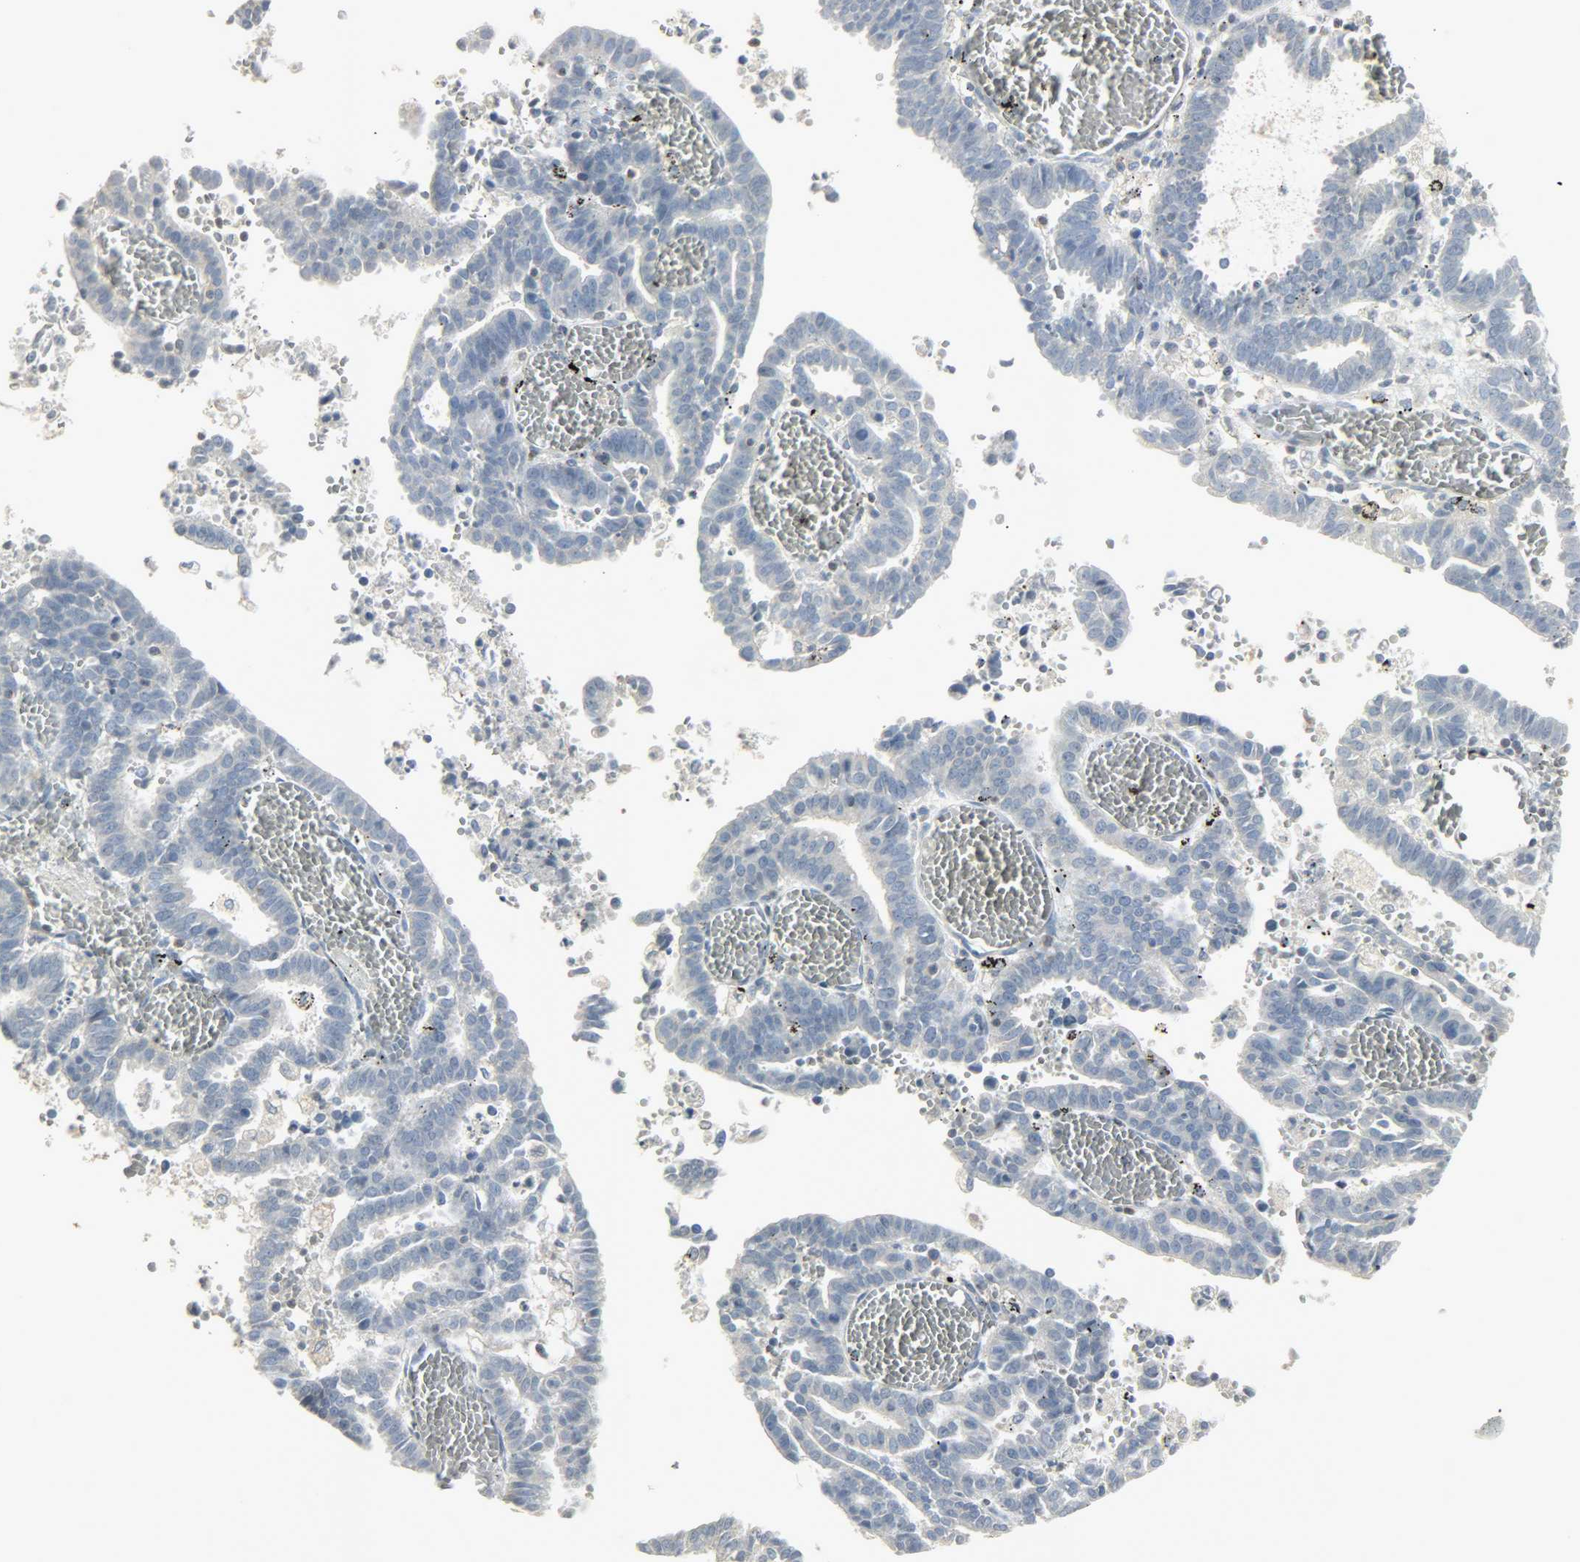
{"staining": {"intensity": "negative", "quantity": "none", "location": "none"}, "tissue": "endometrial cancer", "cell_type": "Tumor cells", "image_type": "cancer", "snomed": [{"axis": "morphology", "description": "Adenocarcinoma, NOS"}, {"axis": "topography", "description": "Uterus"}], "caption": "Endometrial cancer (adenocarcinoma) stained for a protein using immunohistochemistry (IHC) displays no positivity tumor cells.", "gene": "CAMK4", "patient": {"sex": "female", "age": 83}}